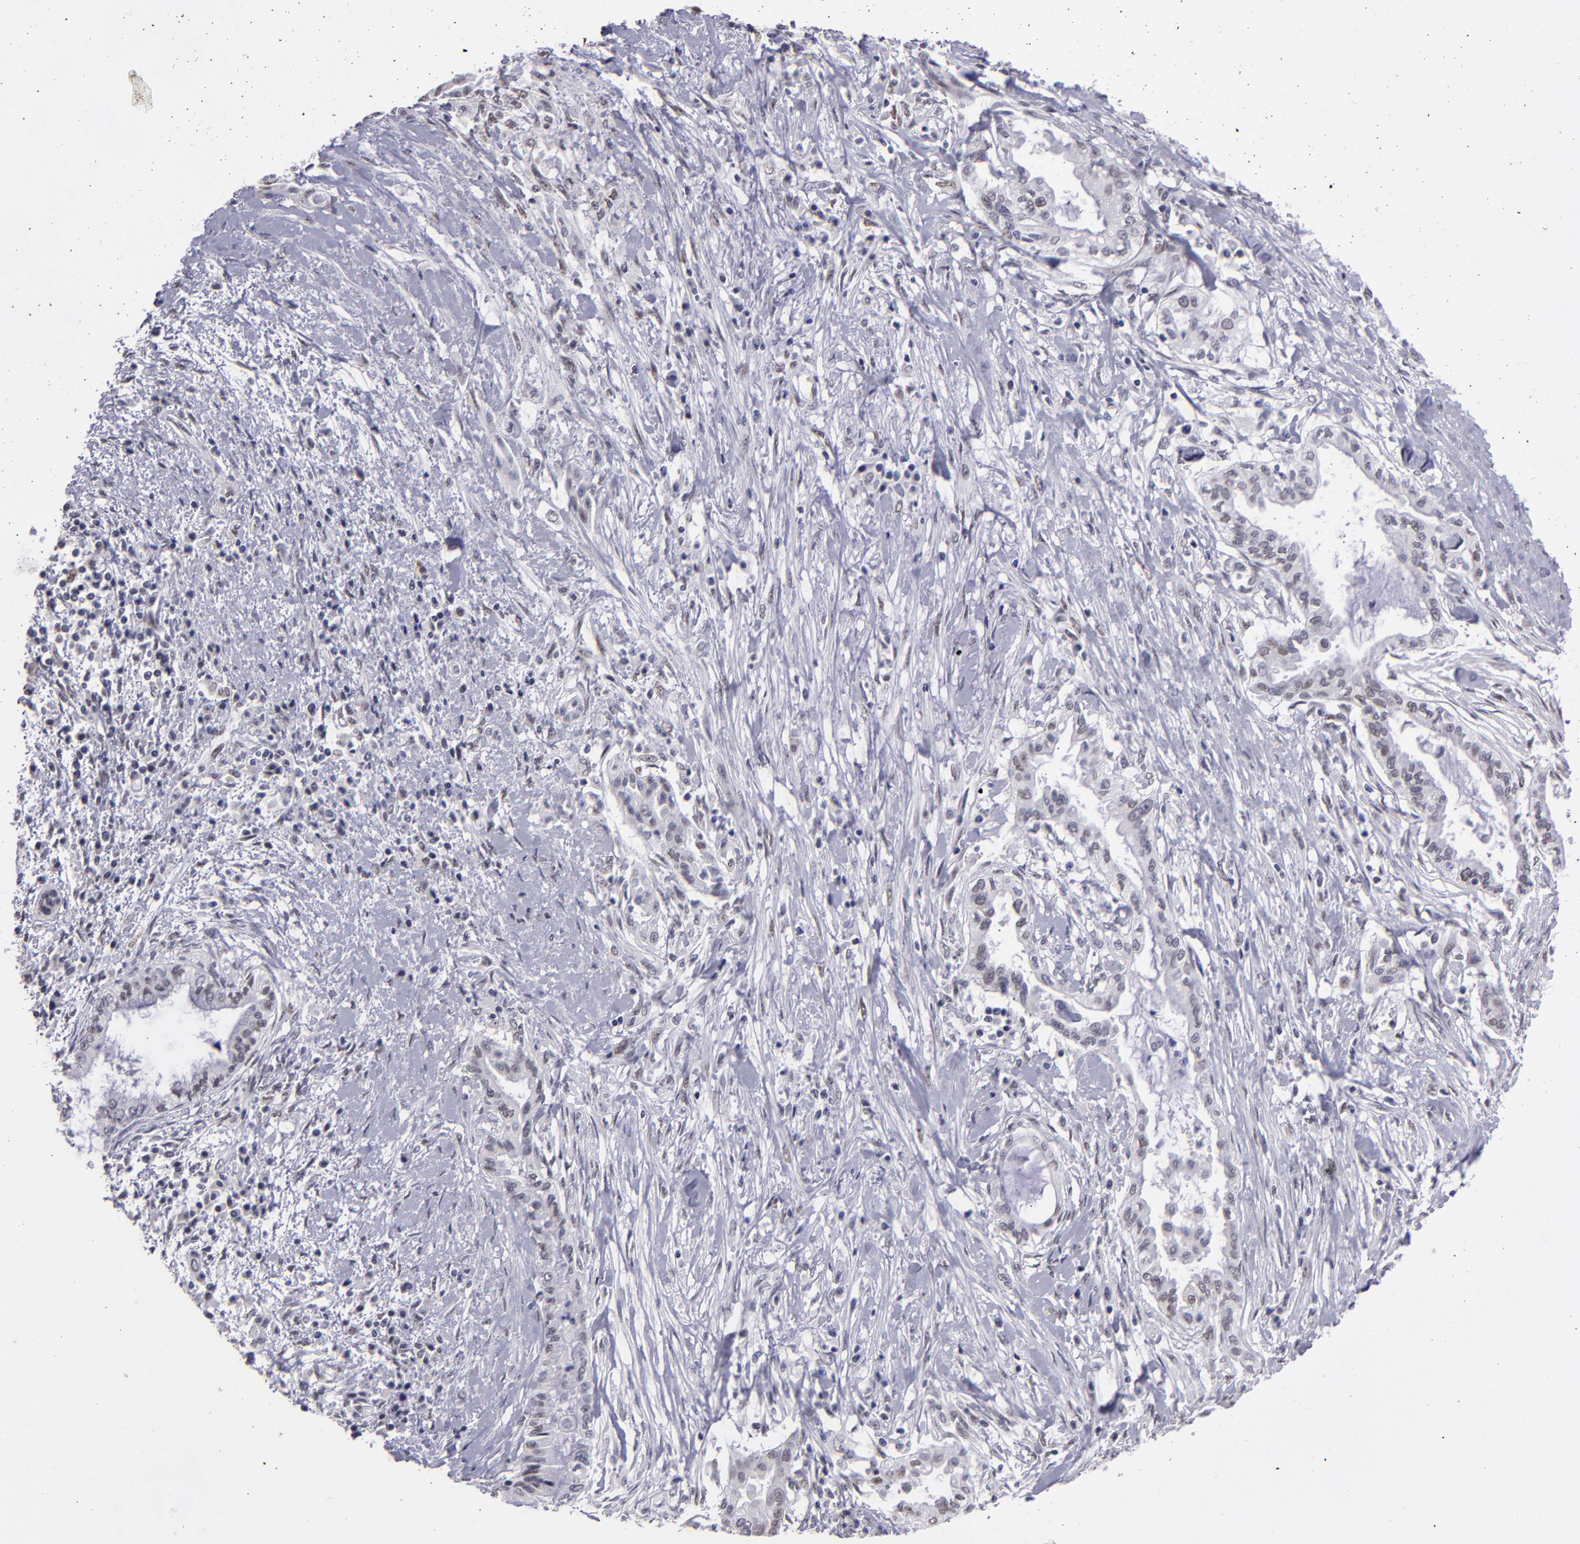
{"staining": {"intensity": "weak", "quantity": "<25%", "location": "nuclear"}, "tissue": "pancreatic cancer", "cell_type": "Tumor cells", "image_type": "cancer", "snomed": [{"axis": "morphology", "description": "Adenocarcinoma, NOS"}, {"axis": "topography", "description": "Pancreas"}], "caption": "The histopathology image displays no staining of tumor cells in adenocarcinoma (pancreatic).", "gene": "OTUB2", "patient": {"sex": "female", "age": 64}}